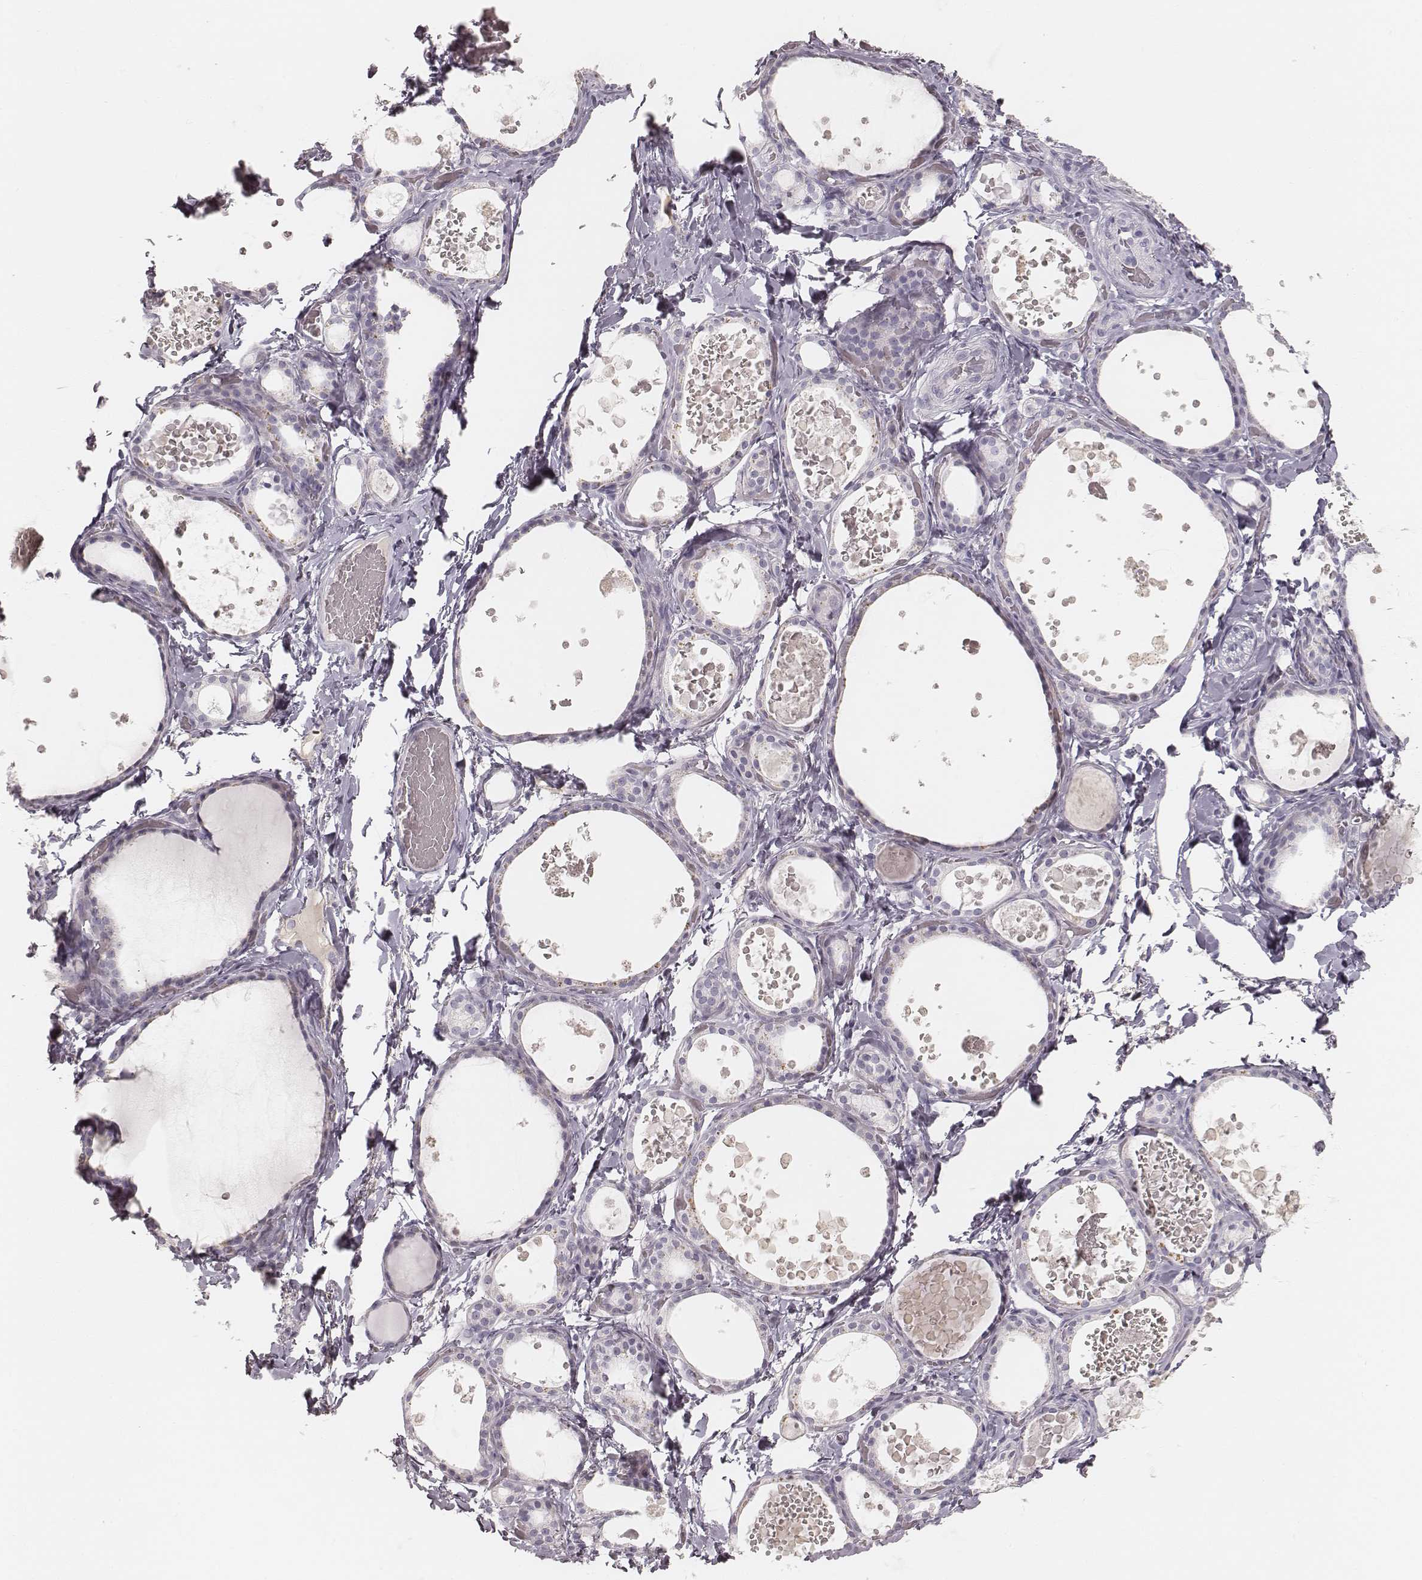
{"staining": {"intensity": "negative", "quantity": "none", "location": "none"}, "tissue": "thyroid gland", "cell_type": "Glandular cells", "image_type": "normal", "snomed": [{"axis": "morphology", "description": "Normal tissue, NOS"}, {"axis": "topography", "description": "Thyroid gland"}], "caption": "DAB immunohistochemical staining of benign human thyroid gland displays no significant positivity in glandular cells.", "gene": "KRT31", "patient": {"sex": "female", "age": 56}}